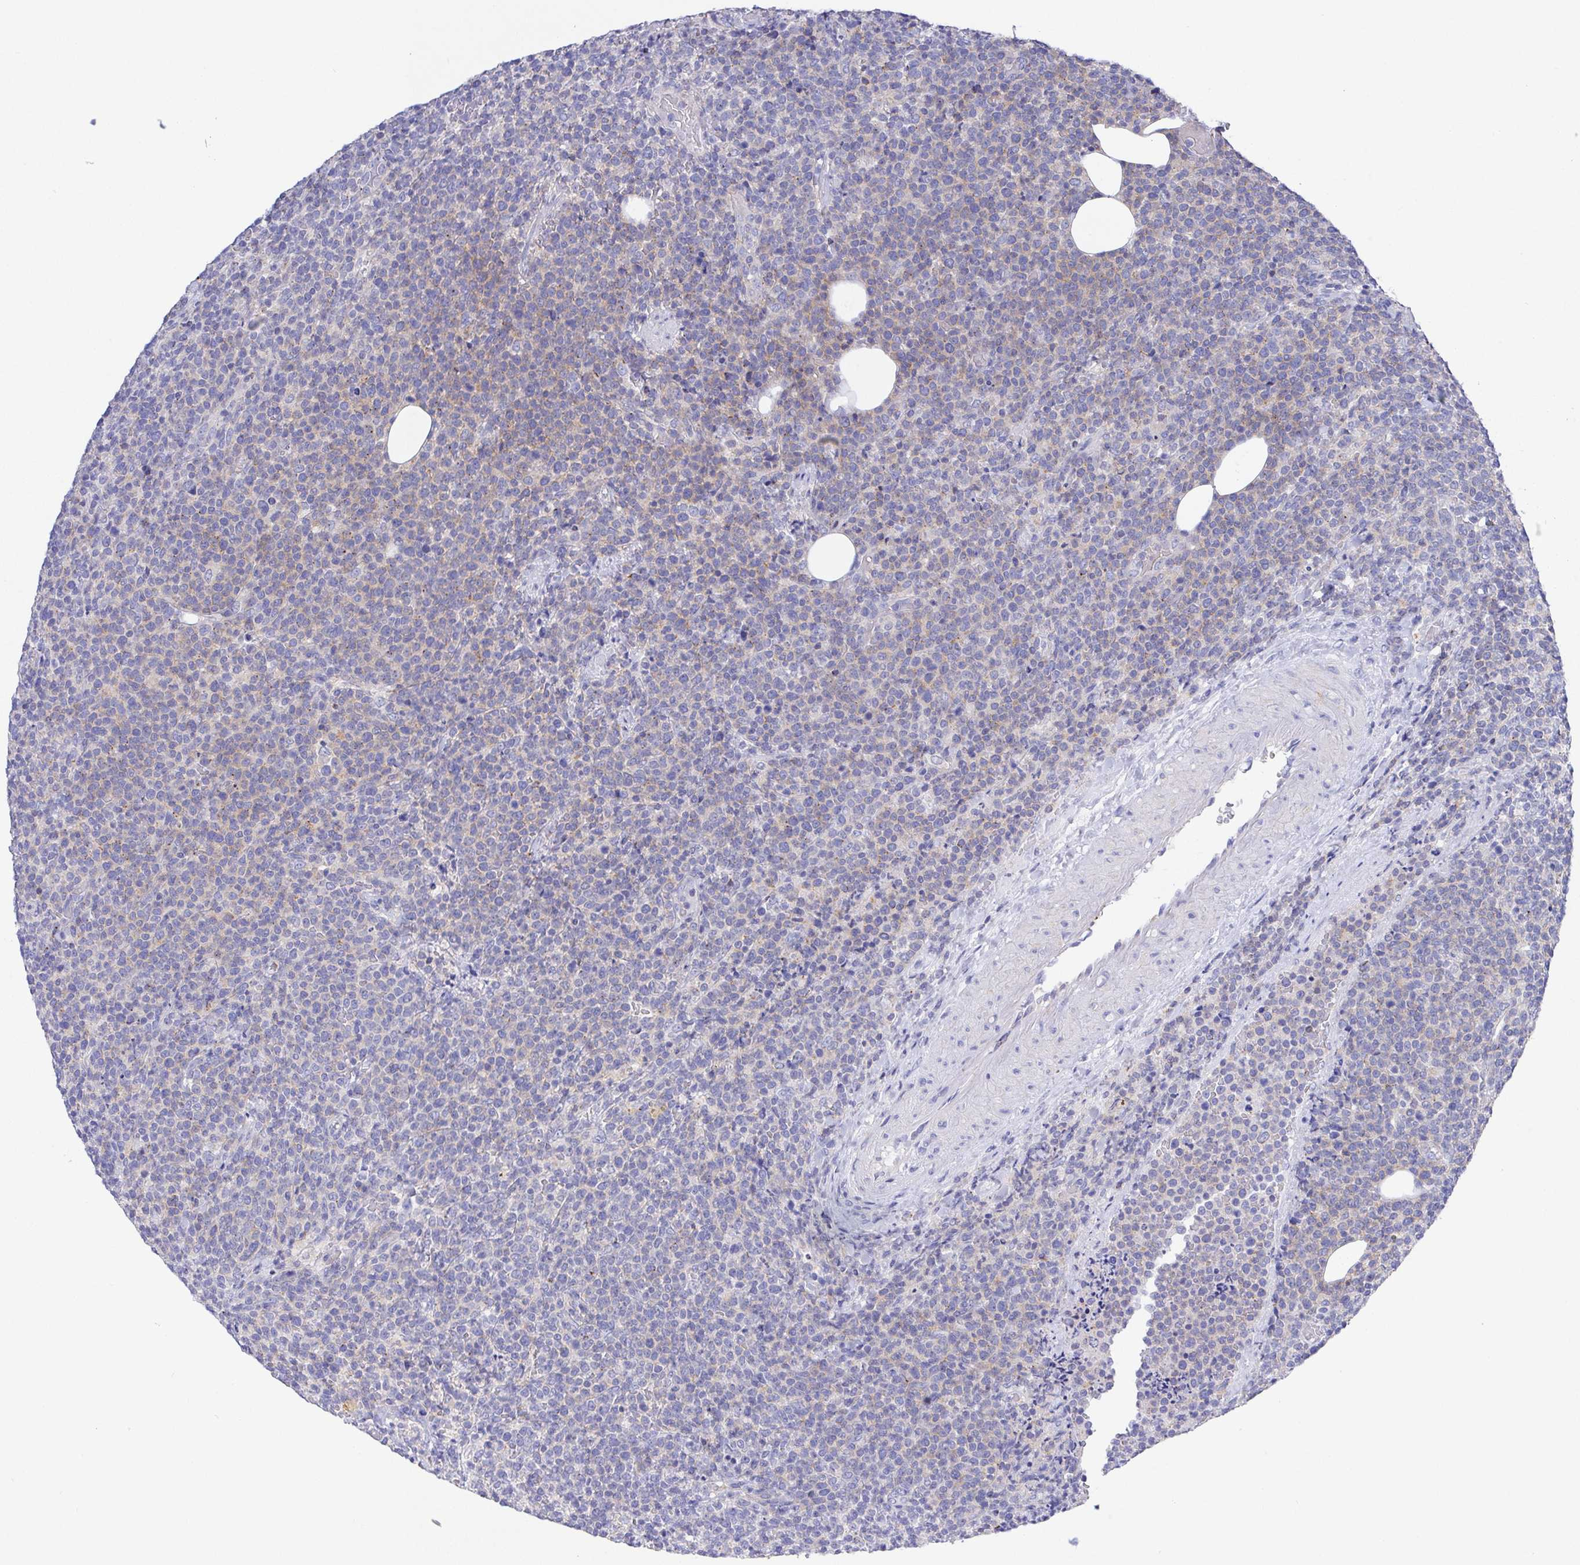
{"staining": {"intensity": "weak", "quantity": "<25%", "location": "cytoplasmic/membranous"}, "tissue": "lymphoma", "cell_type": "Tumor cells", "image_type": "cancer", "snomed": [{"axis": "morphology", "description": "Malignant lymphoma, non-Hodgkin's type, High grade"}, {"axis": "topography", "description": "Lymph node"}], "caption": "Immunohistochemistry of malignant lymphoma, non-Hodgkin's type (high-grade) demonstrates no positivity in tumor cells. (Brightfield microscopy of DAB immunohistochemistry at high magnification).", "gene": "PRG3", "patient": {"sex": "male", "age": 61}}